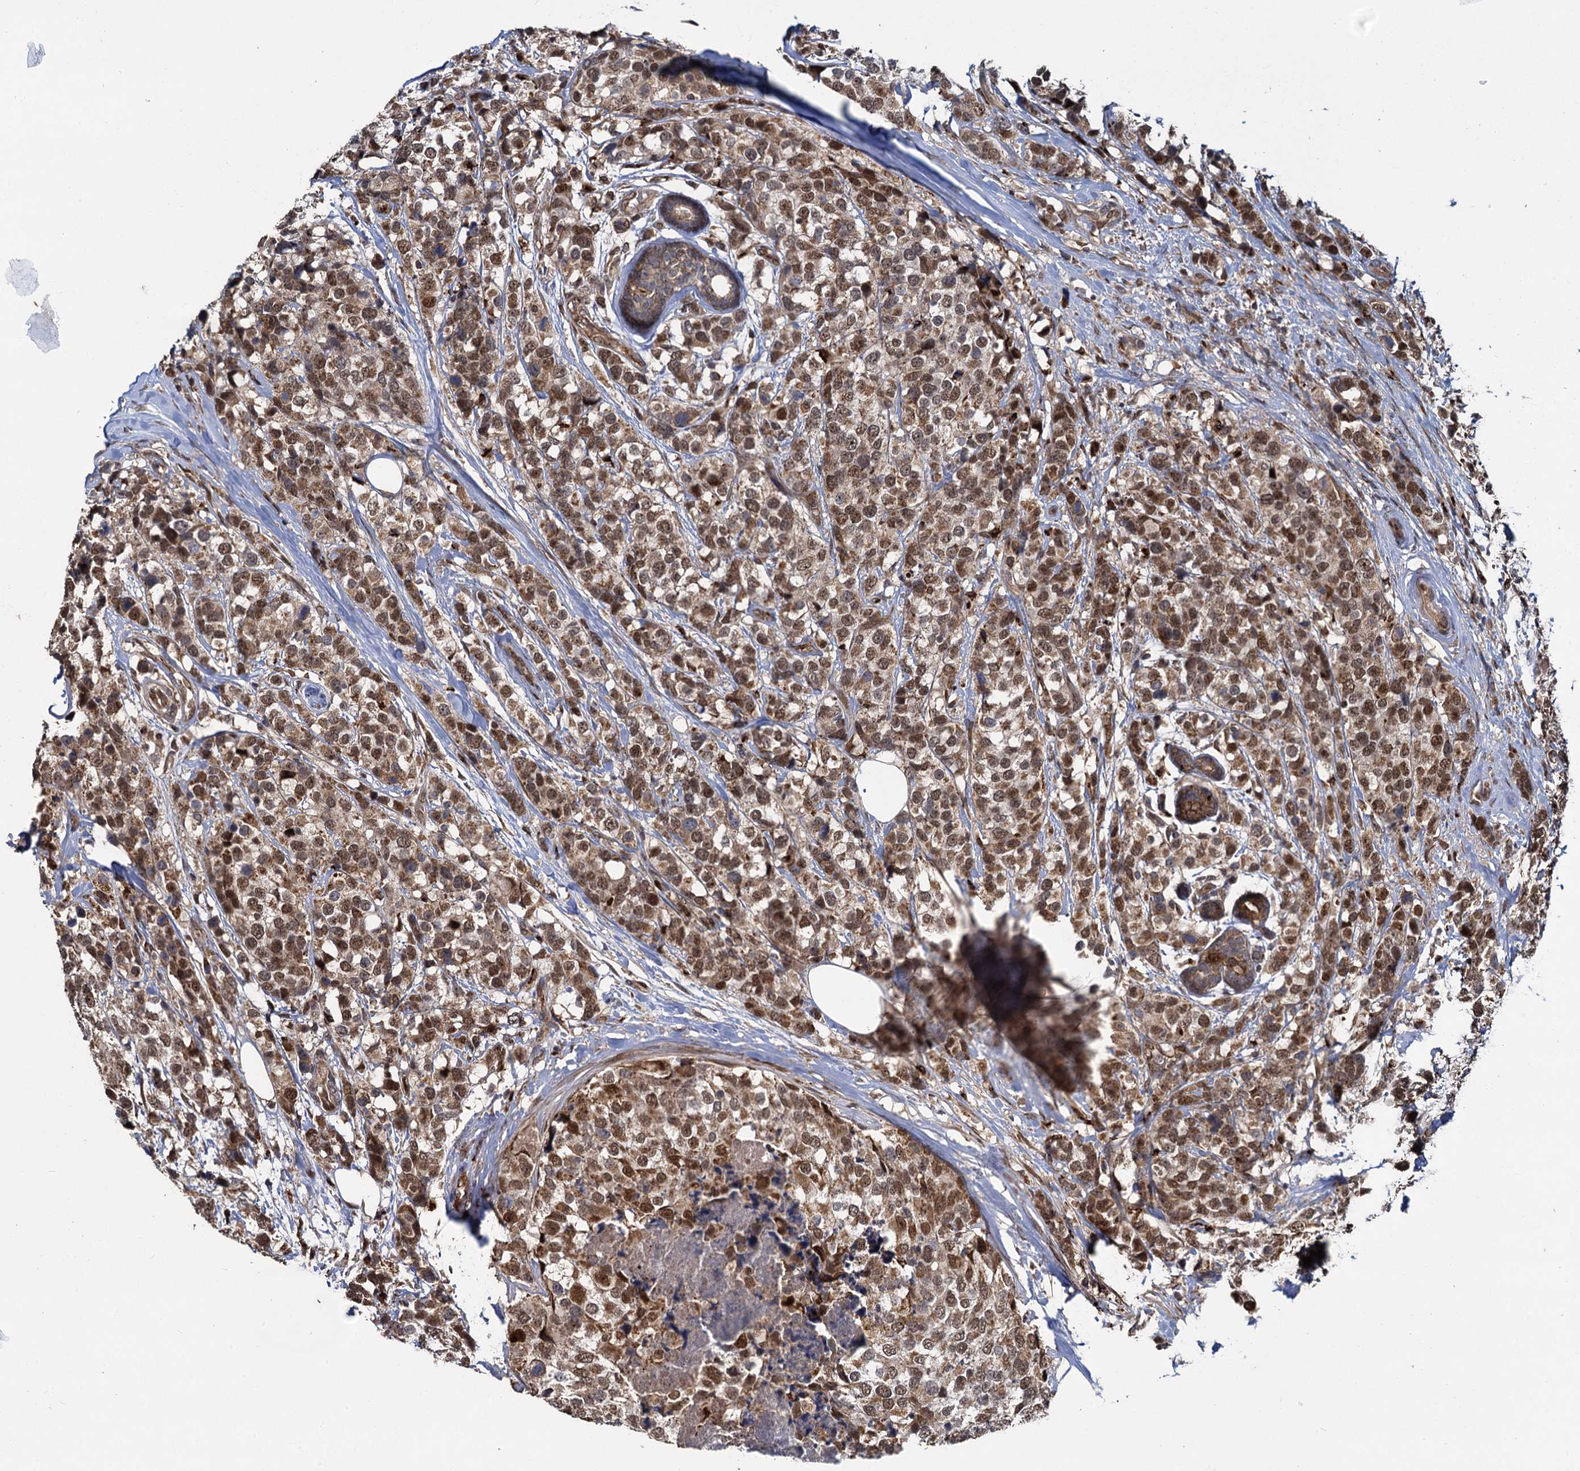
{"staining": {"intensity": "moderate", "quantity": ">75%", "location": "cytoplasmic/membranous,nuclear"}, "tissue": "breast cancer", "cell_type": "Tumor cells", "image_type": "cancer", "snomed": [{"axis": "morphology", "description": "Lobular carcinoma"}, {"axis": "topography", "description": "Breast"}], "caption": "Protein staining of breast lobular carcinoma tissue demonstrates moderate cytoplasmic/membranous and nuclear expression in about >75% of tumor cells. (DAB = brown stain, brightfield microscopy at high magnification).", "gene": "GAL3ST4", "patient": {"sex": "female", "age": 59}}